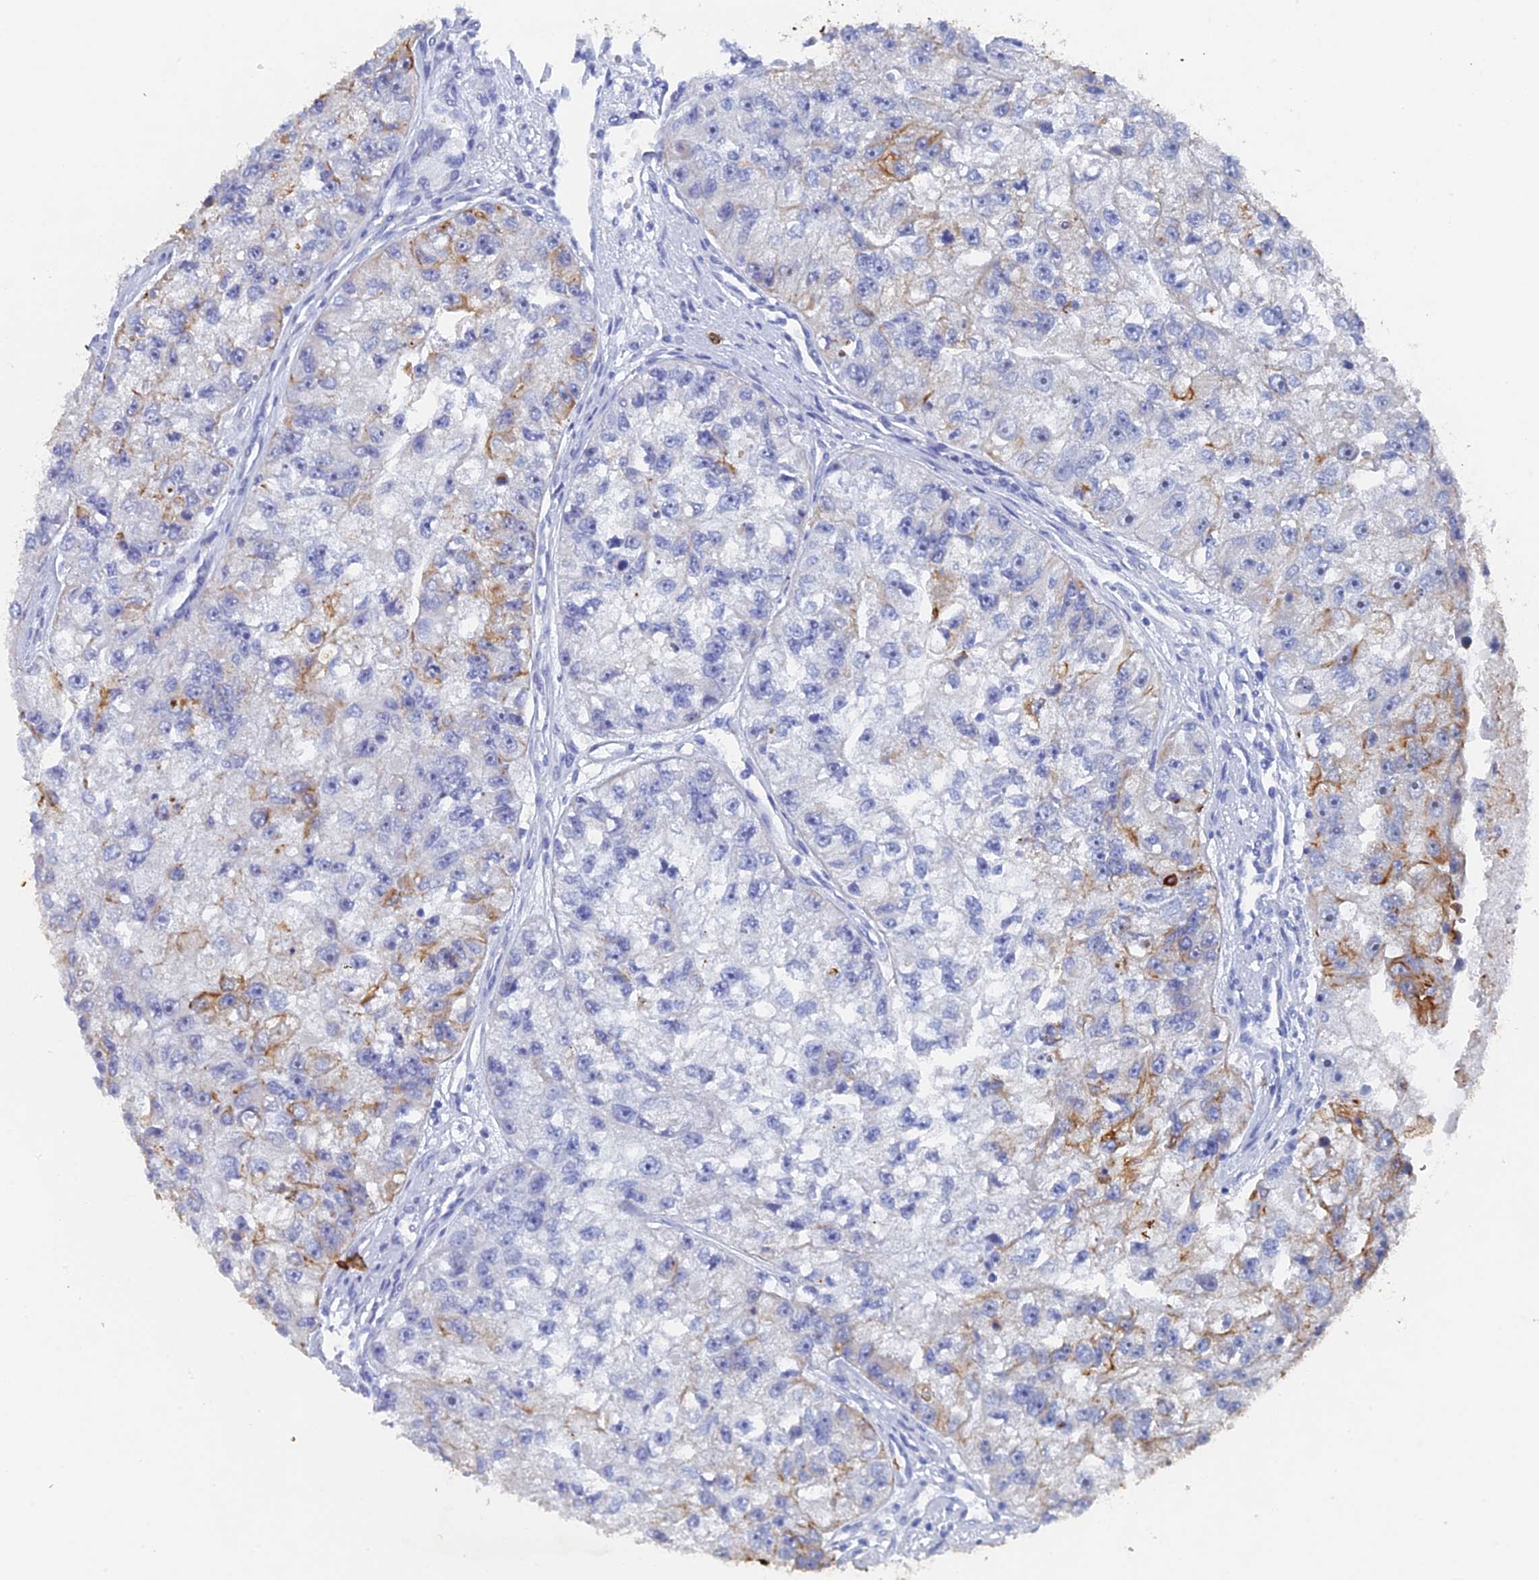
{"staining": {"intensity": "moderate", "quantity": "<25%", "location": "cytoplasmic/membranous"}, "tissue": "renal cancer", "cell_type": "Tumor cells", "image_type": "cancer", "snomed": [{"axis": "morphology", "description": "Adenocarcinoma, NOS"}, {"axis": "topography", "description": "Kidney"}], "caption": "Approximately <25% of tumor cells in human renal adenocarcinoma exhibit moderate cytoplasmic/membranous protein staining as visualized by brown immunohistochemical staining.", "gene": "SRFBP1", "patient": {"sex": "male", "age": 63}}